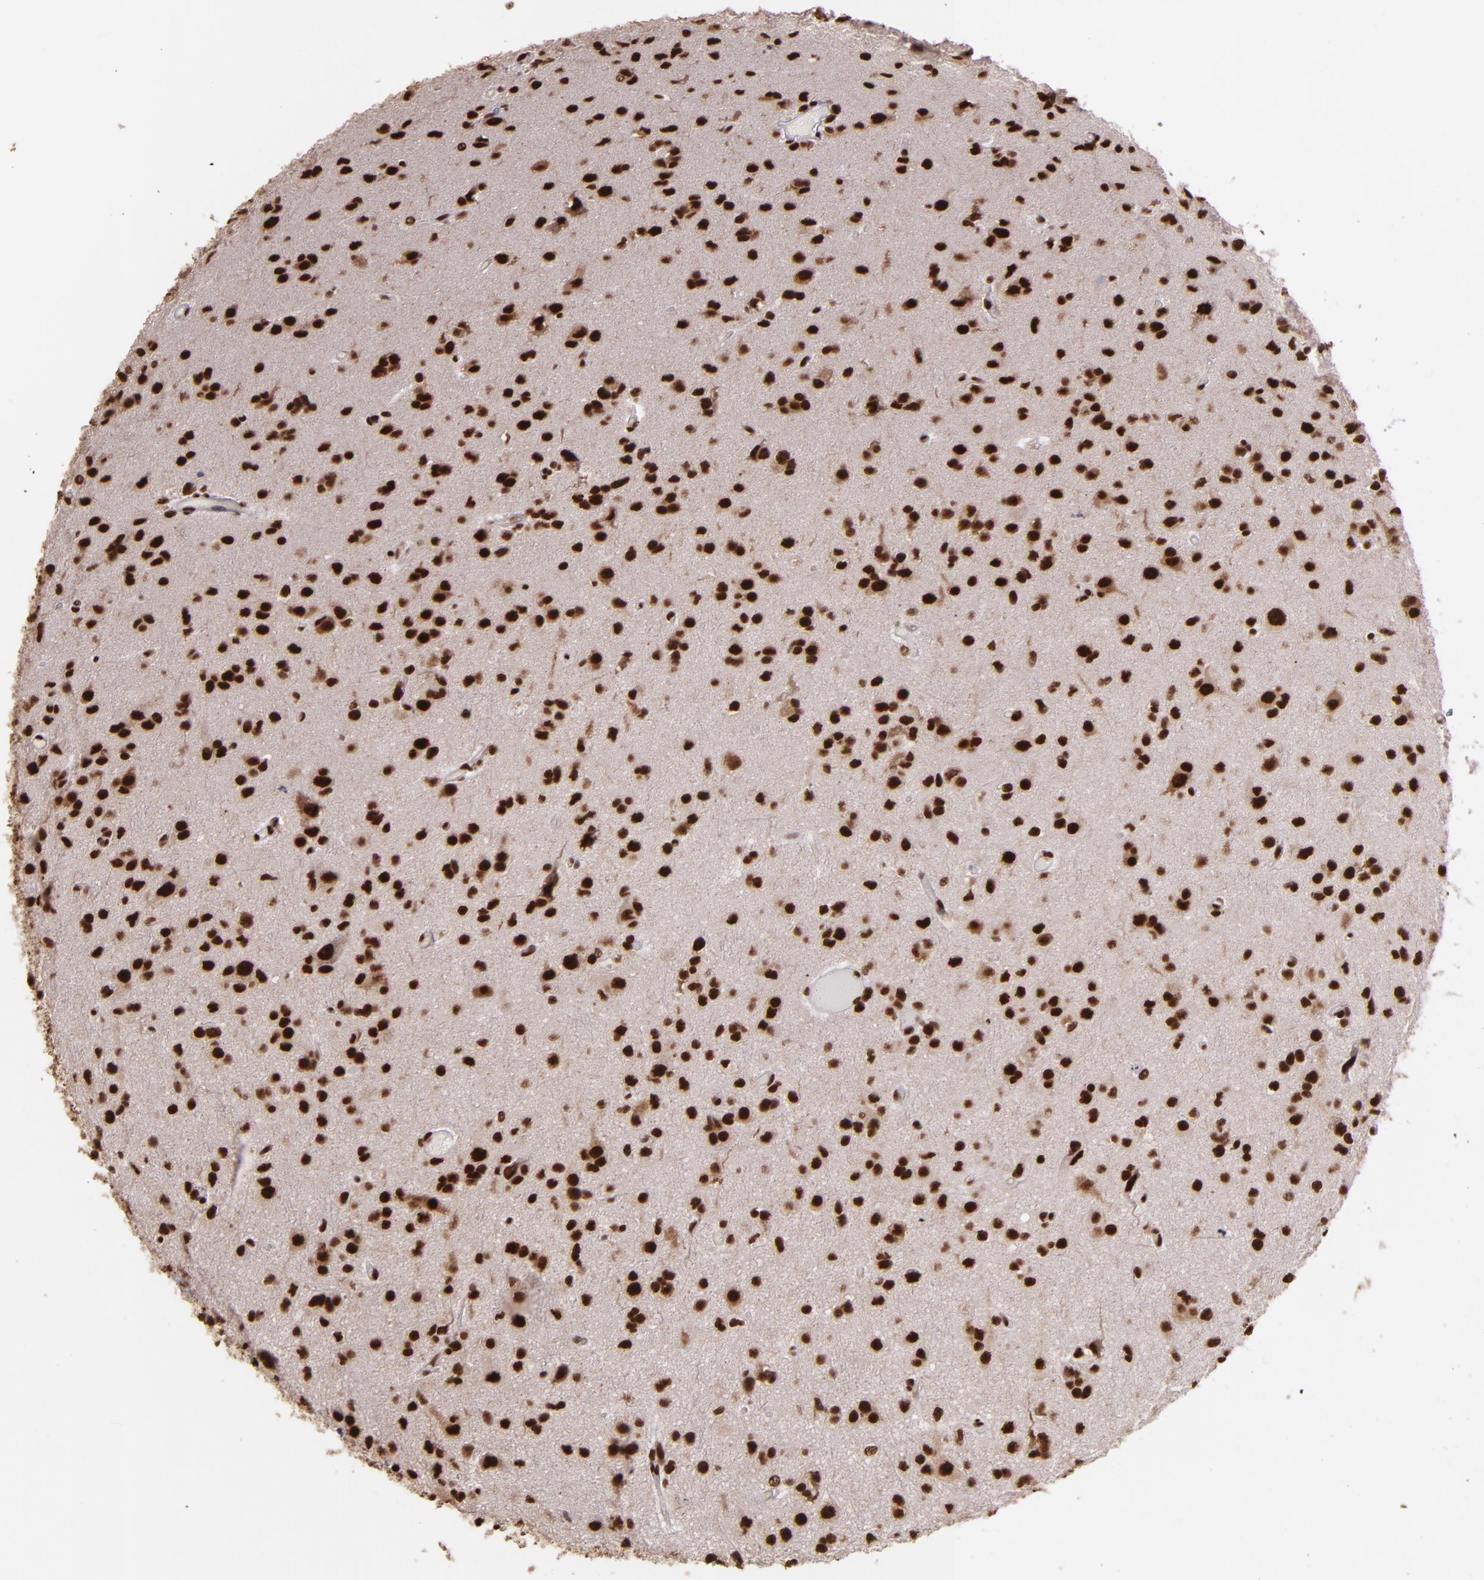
{"staining": {"intensity": "strong", "quantity": ">75%", "location": "nuclear"}, "tissue": "glioma", "cell_type": "Tumor cells", "image_type": "cancer", "snomed": [{"axis": "morphology", "description": "Glioma, malignant, Low grade"}, {"axis": "topography", "description": "Brain"}], "caption": "Strong nuclear staining for a protein is seen in approximately >75% of tumor cells of glioma using IHC.", "gene": "PQBP1", "patient": {"sex": "male", "age": 42}}